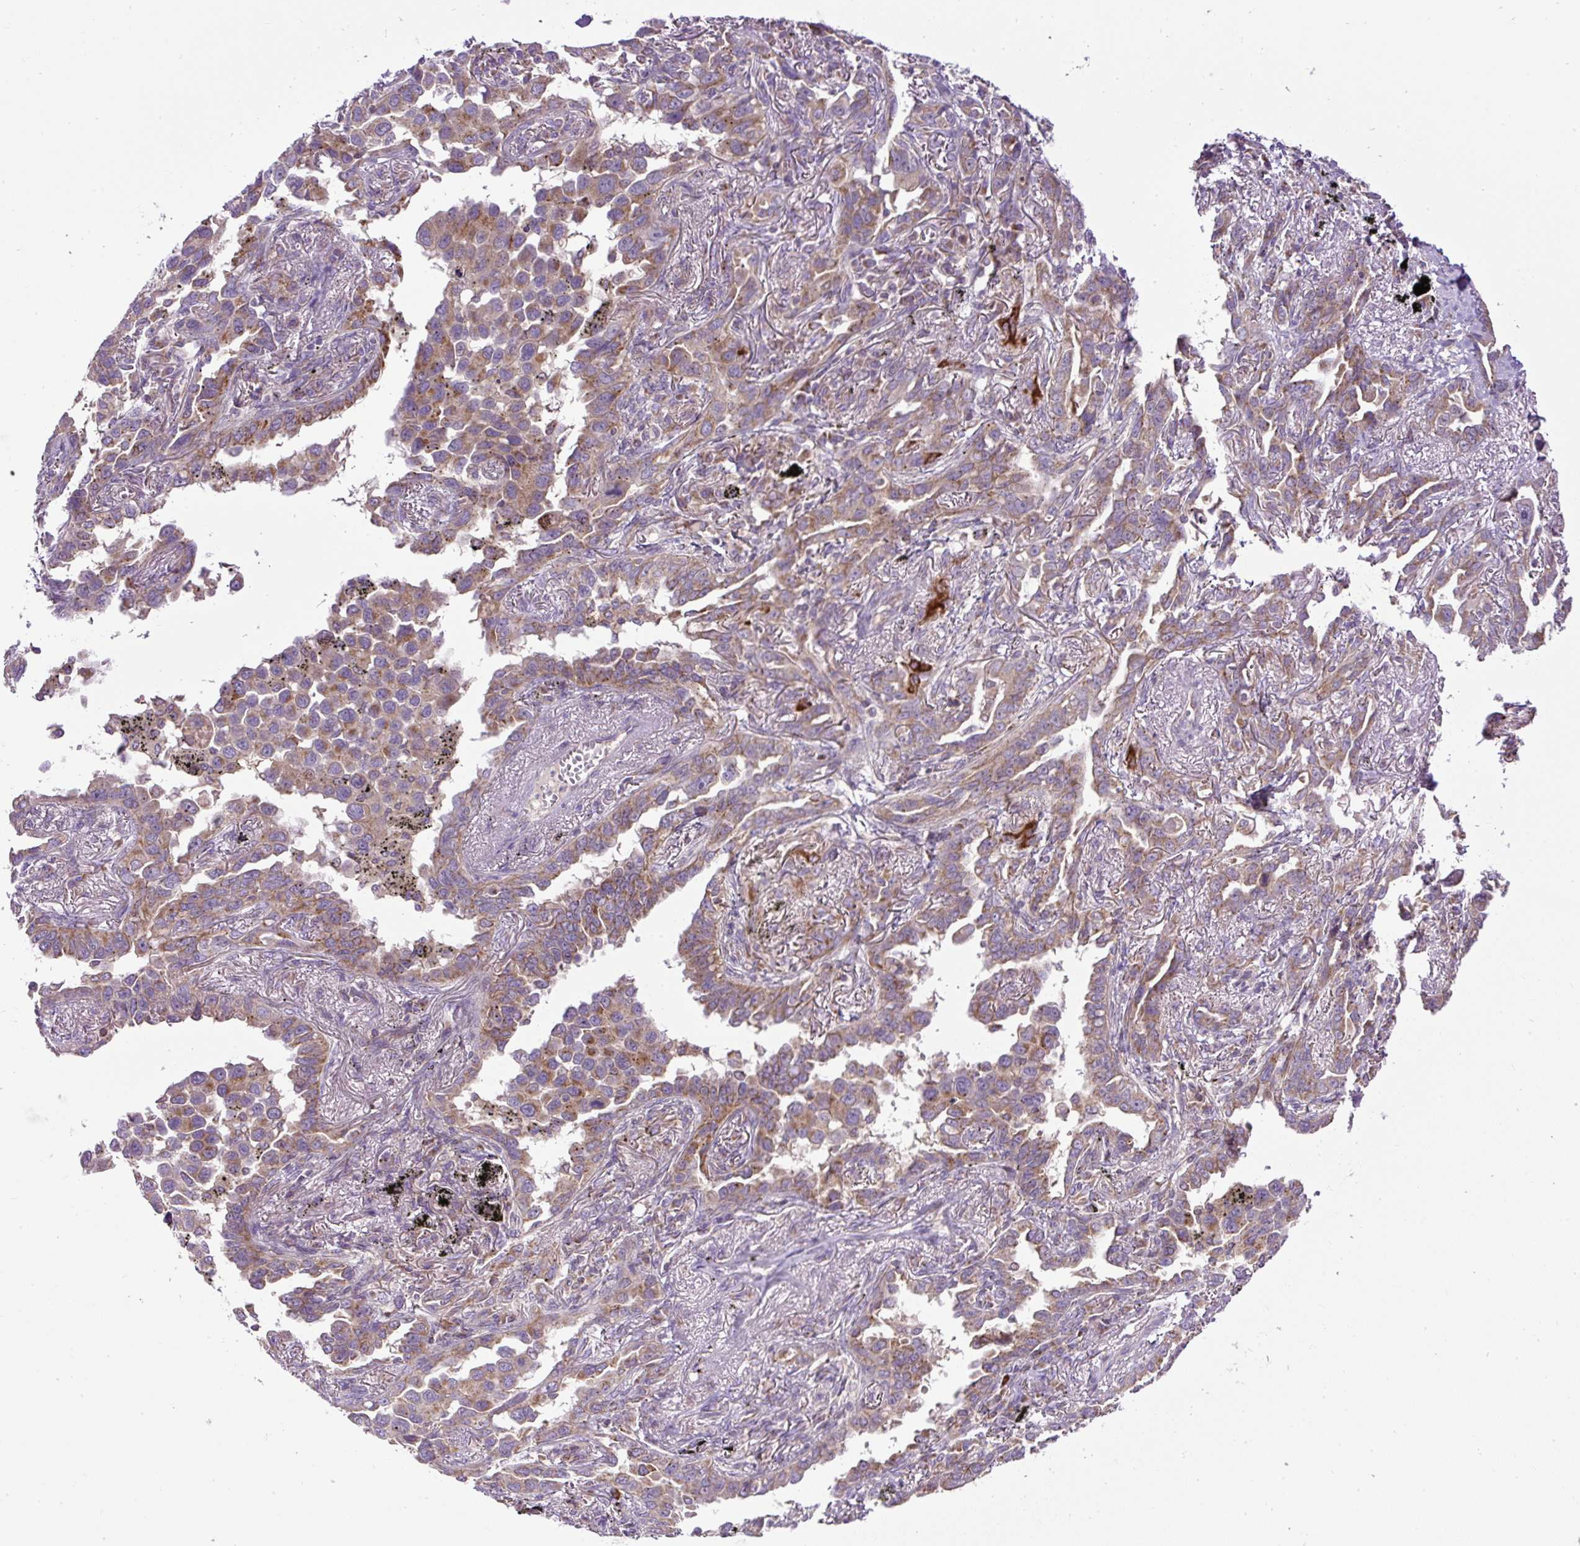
{"staining": {"intensity": "moderate", "quantity": ">75%", "location": "cytoplasmic/membranous"}, "tissue": "lung cancer", "cell_type": "Tumor cells", "image_type": "cancer", "snomed": [{"axis": "morphology", "description": "Adenocarcinoma, NOS"}, {"axis": "topography", "description": "Lung"}], "caption": "Moderate cytoplasmic/membranous protein positivity is appreciated in about >75% of tumor cells in lung cancer.", "gene": "ZNF547", "patient": {"sex": "male", "age": 67}}